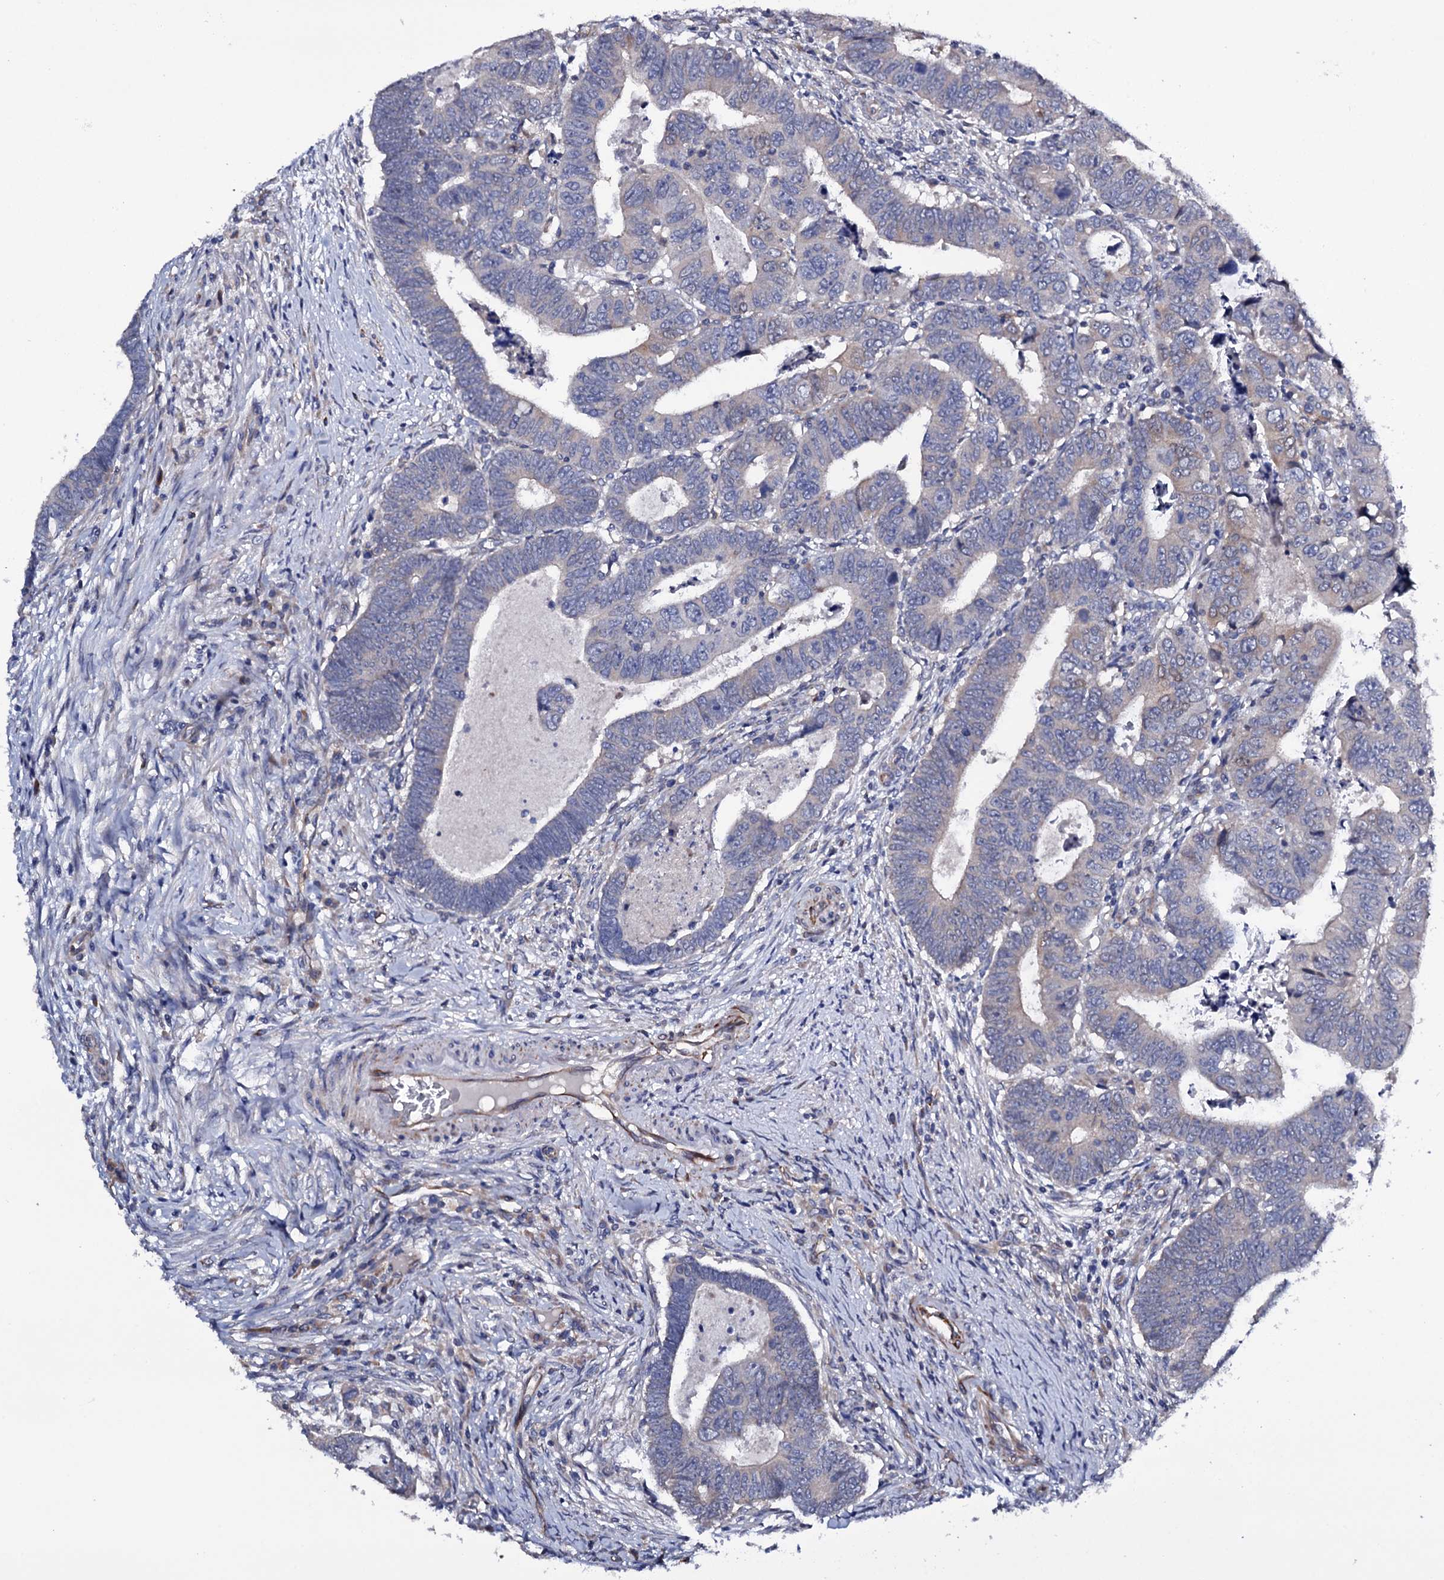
{"staining": {"intensity": "negative", "quantity": "none", "location": "none"}, "tissue": "colorectal cancer", "cell_type": "Tumor cells", "image_type": "cancer", "snomed": [{"axis": "morphology", "description": "Normal tissue, NOS"}, {"axis": "morphology", "description": "Adenocarcinoma, NOS"}, {"axis": "topography", "description": "Rectum"}], "caption": "A micrograph of human colorectal cancer is negative for staining in tumor cells.", "gene": "BCL2L14", "patient": {"sex": "female", "age": 65}}